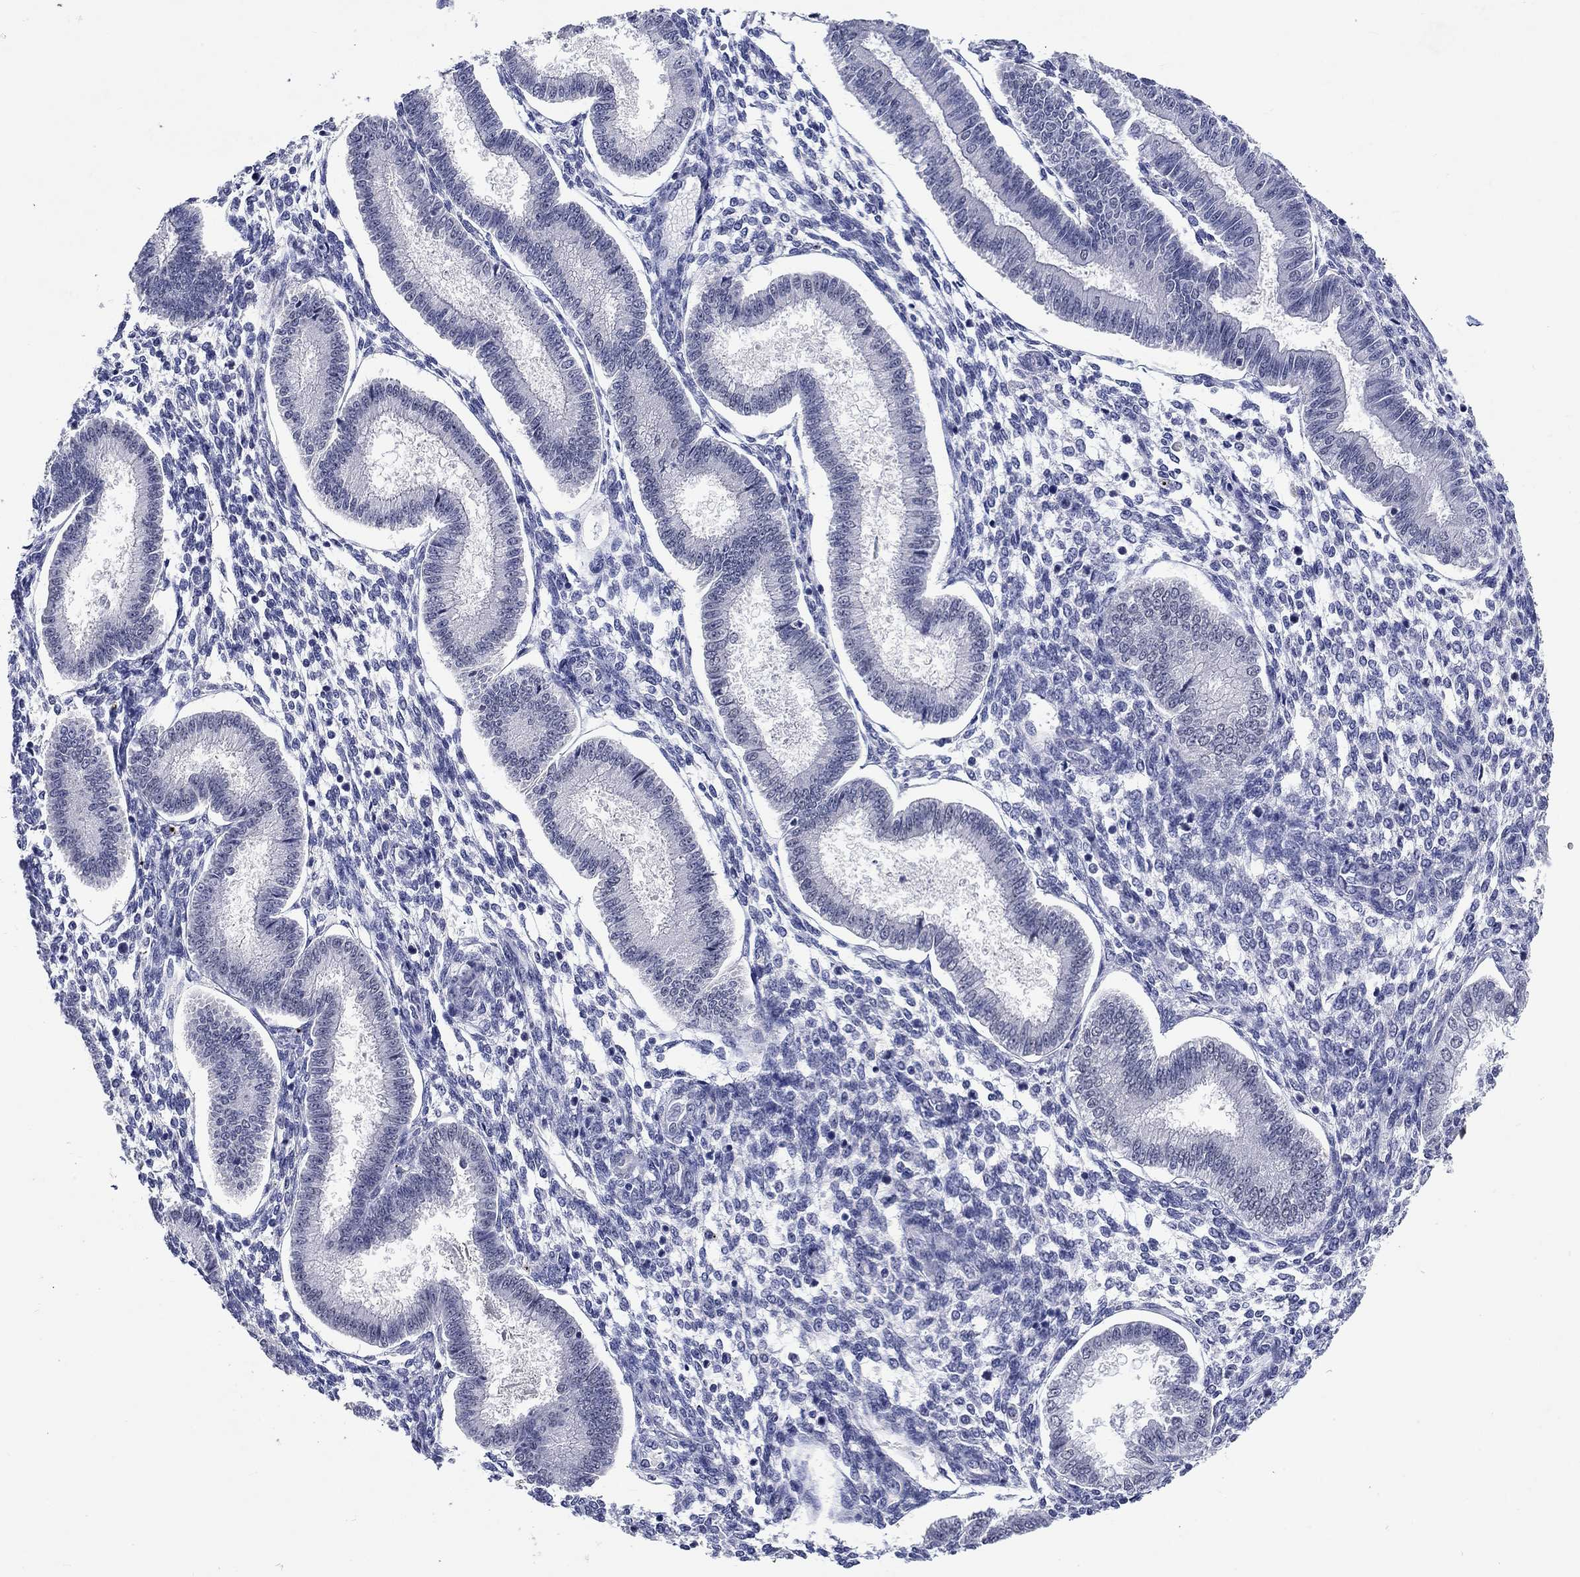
{"staining": {"intensity": "negative", "quantity": "none", "location": "none"}, "tissue": "endometrium", "cell_type": "Cells in endometrial stroma", "image_type": "normal", "snomed": [{"axis": "morphology", "description": "Normal tissue, NOS"}, {"axis": "topography", "description": "Endometrium"}], "caption": "Immunohistochemistry micrograph of unremarkable endometrium: human endometrium stained with DAB reveals no significant protein positivity in cells in endometrial stroma.", "gene": "GRIN1", "patient": {"sex": "female", "age": 43}}